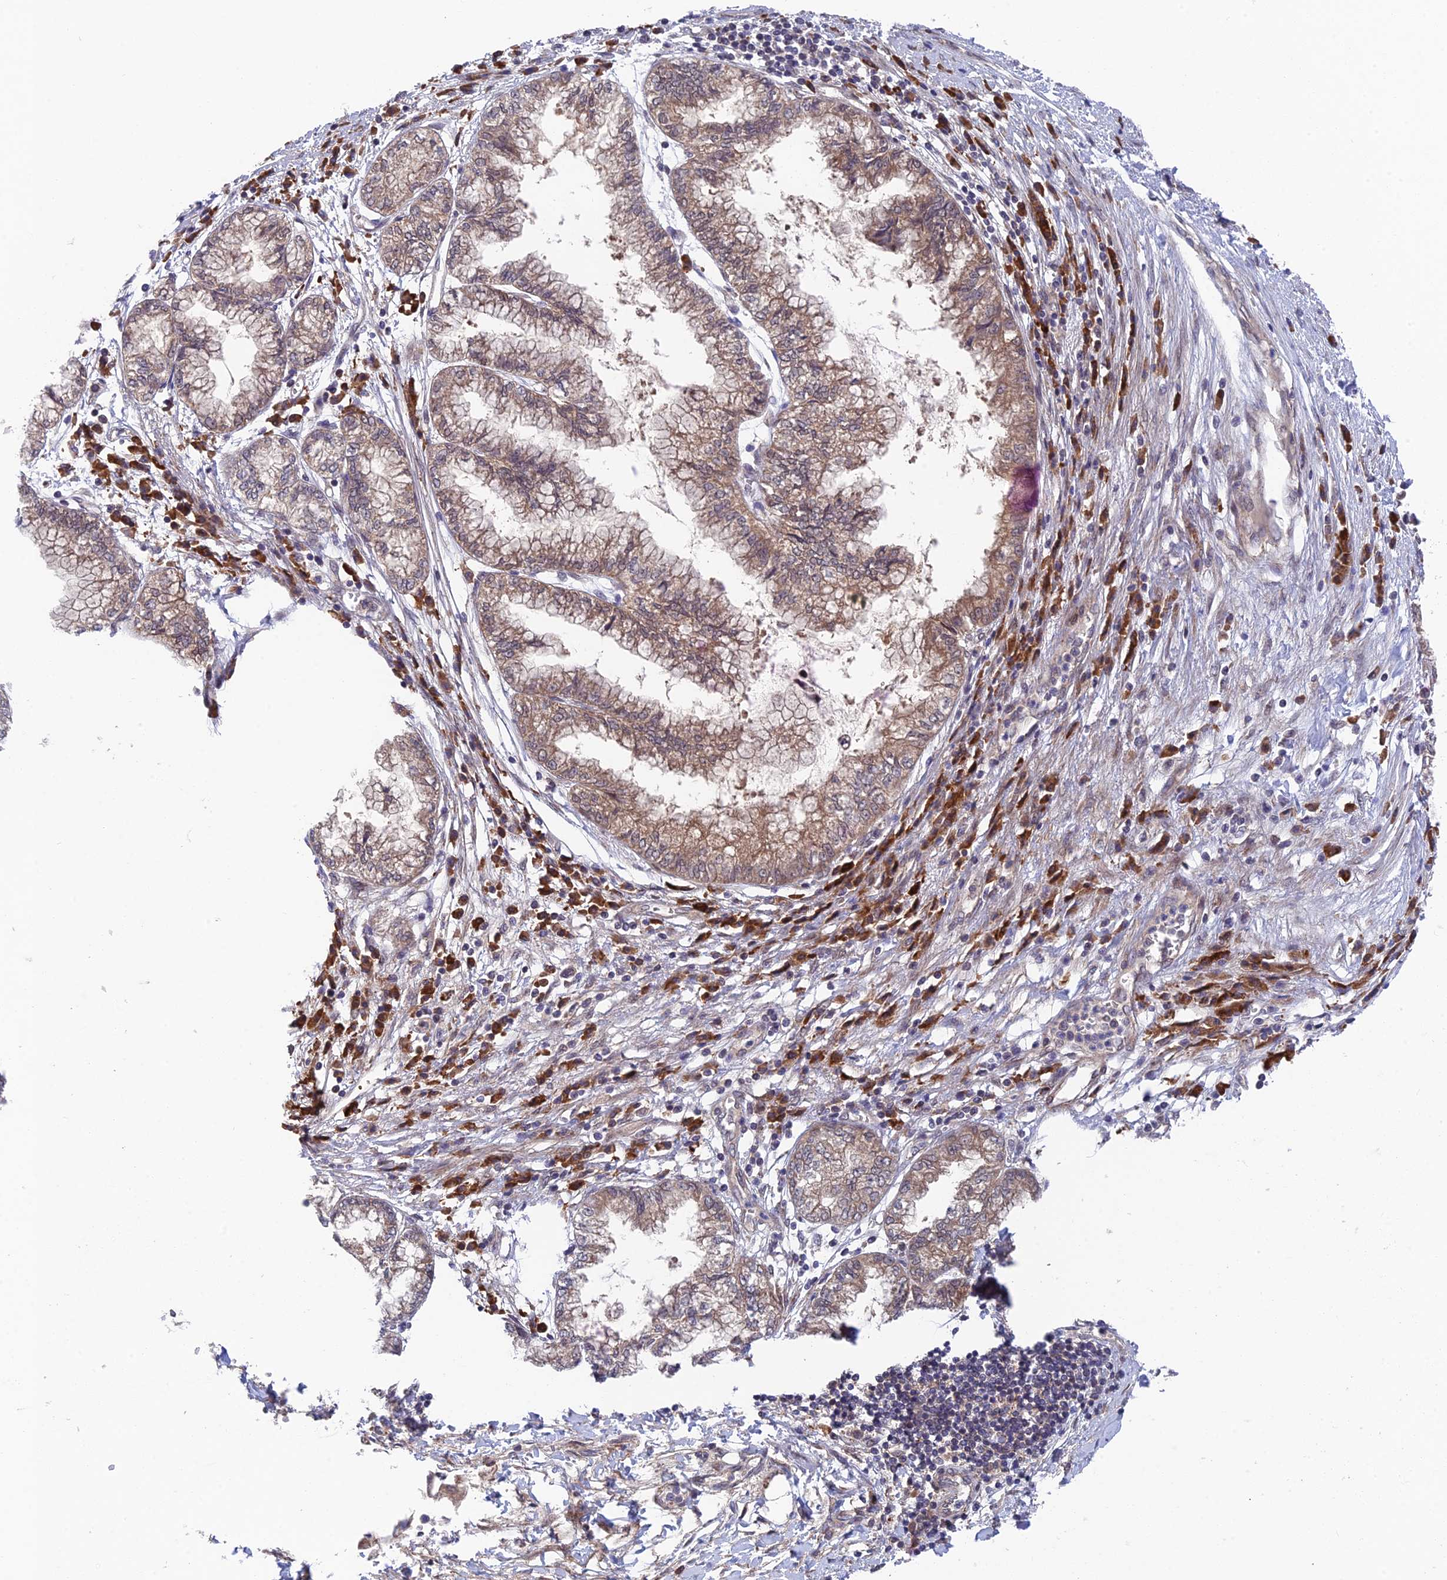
{"staining": {"intensity": "weak", "quantity": "25%-75%", "location": "cytoplasmic/membranous"}, "tissue": "pancreatic cancer", "cell_type": "Tumor cells", "image_type": "cancer", "snomed": [{"axis": "morphology", "description": "Adenocarcinoma, NOS"}, {"axis": "topography", "description": "Pancreas"}], "caption": "The photomicrograph shows immunohistochemical staining of pancreatic cancer. There is weak cytoplasmic/membranous expression is appreciated in approximately 25%-75% of tumor cells. The staining was performed using DAB (3,3'-diaminobenzidine), with brown indicating positive protein expression. Nuclei are stained blue with hematoxylin.", "gene": "UROS", "patient": {"sex": "male", "age": 73}}